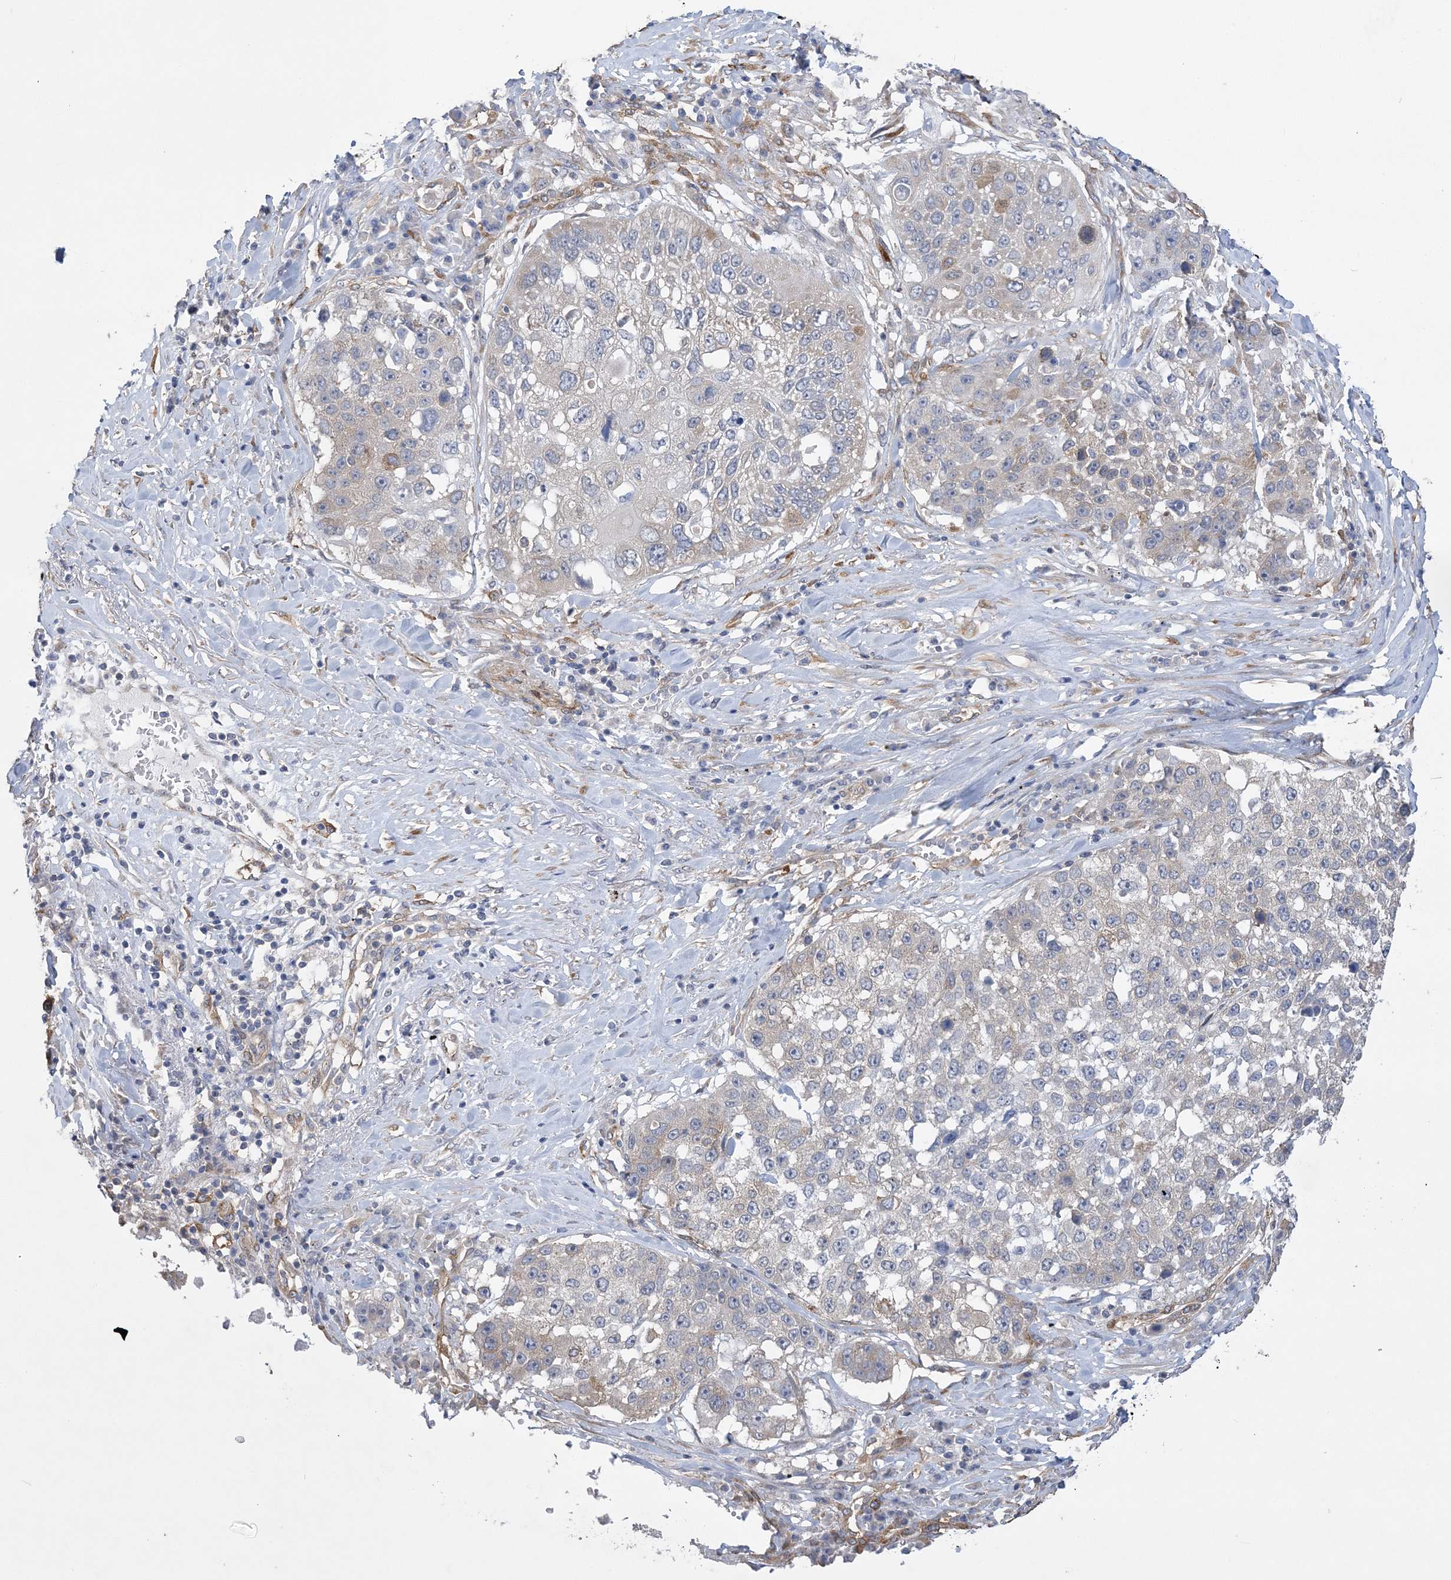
{"staining": {"intensity": "weak", "quantity": "<25%", "location": "cytoplasmic/membranous"}, "tissue": "lung cancer", "cell_type": "Tumor cells", "image_type": "cancer", "snomed": [{"axis": "morphology", "description": "Squamous cell carcinoma, NOS"}, {"axis": "topography", "description": "Lung"}], "caption": "High magnification brightfield microscopy of squamous cell carcinoma (lung) stained with DAB (brown) and counterstained with hematoxylin (blue): tumor cells show no significant expression.", "gene": "MAP4K5", "patient": {"sex": "male", "age": 61}}